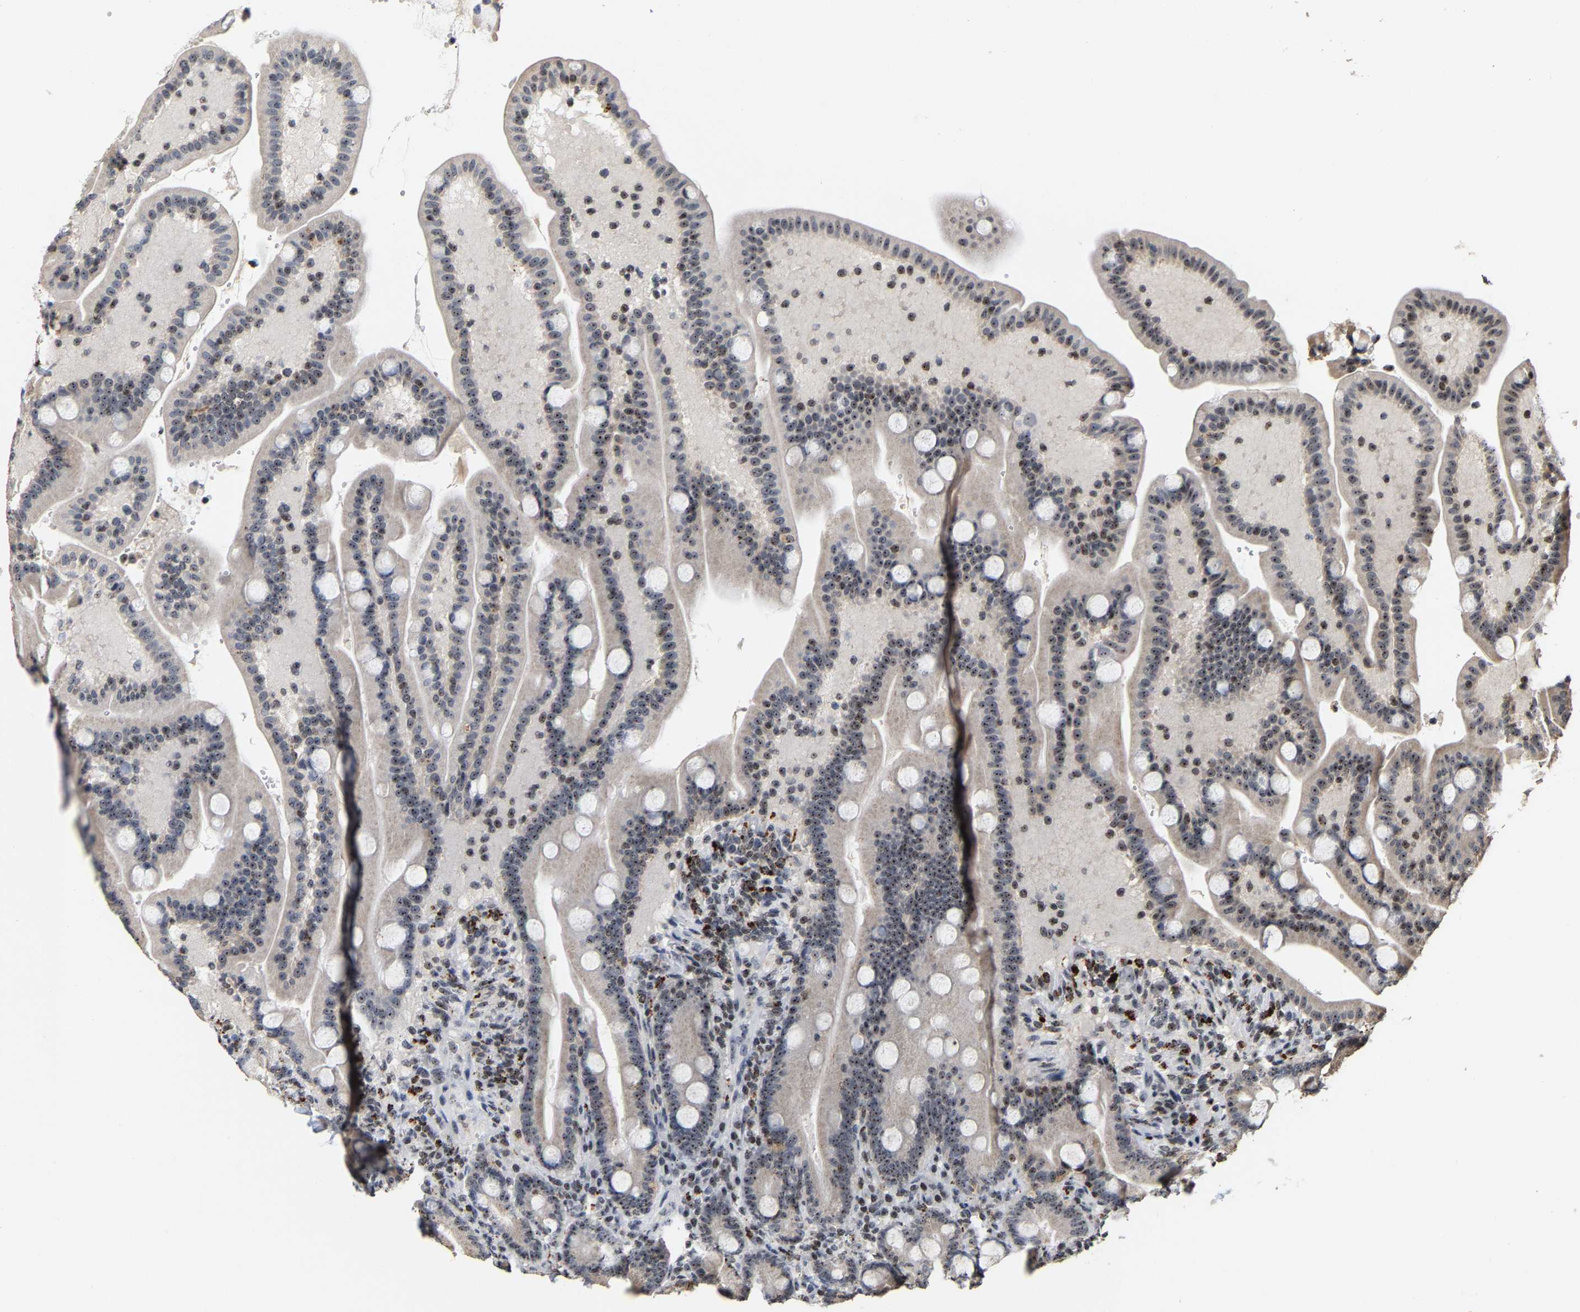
{"staining": {"intensity": "moderate", "quantity": ">75%", "location": "nuclear"}, "tissue": "duodenum", "cell_type": "Glandular cells", "image_type": "normal", "snomed": [{"axis": "morphology", "description": "Normal tissue, NOS"}, {"axis": "topography", "description": "Duodenum"}], "caption": "Unremarkable duodenum reveals moderate nuclear expression in about >75% of glandular cells.", "gene": "NOP58", "patient": {"sex": "male", "age": 54}}